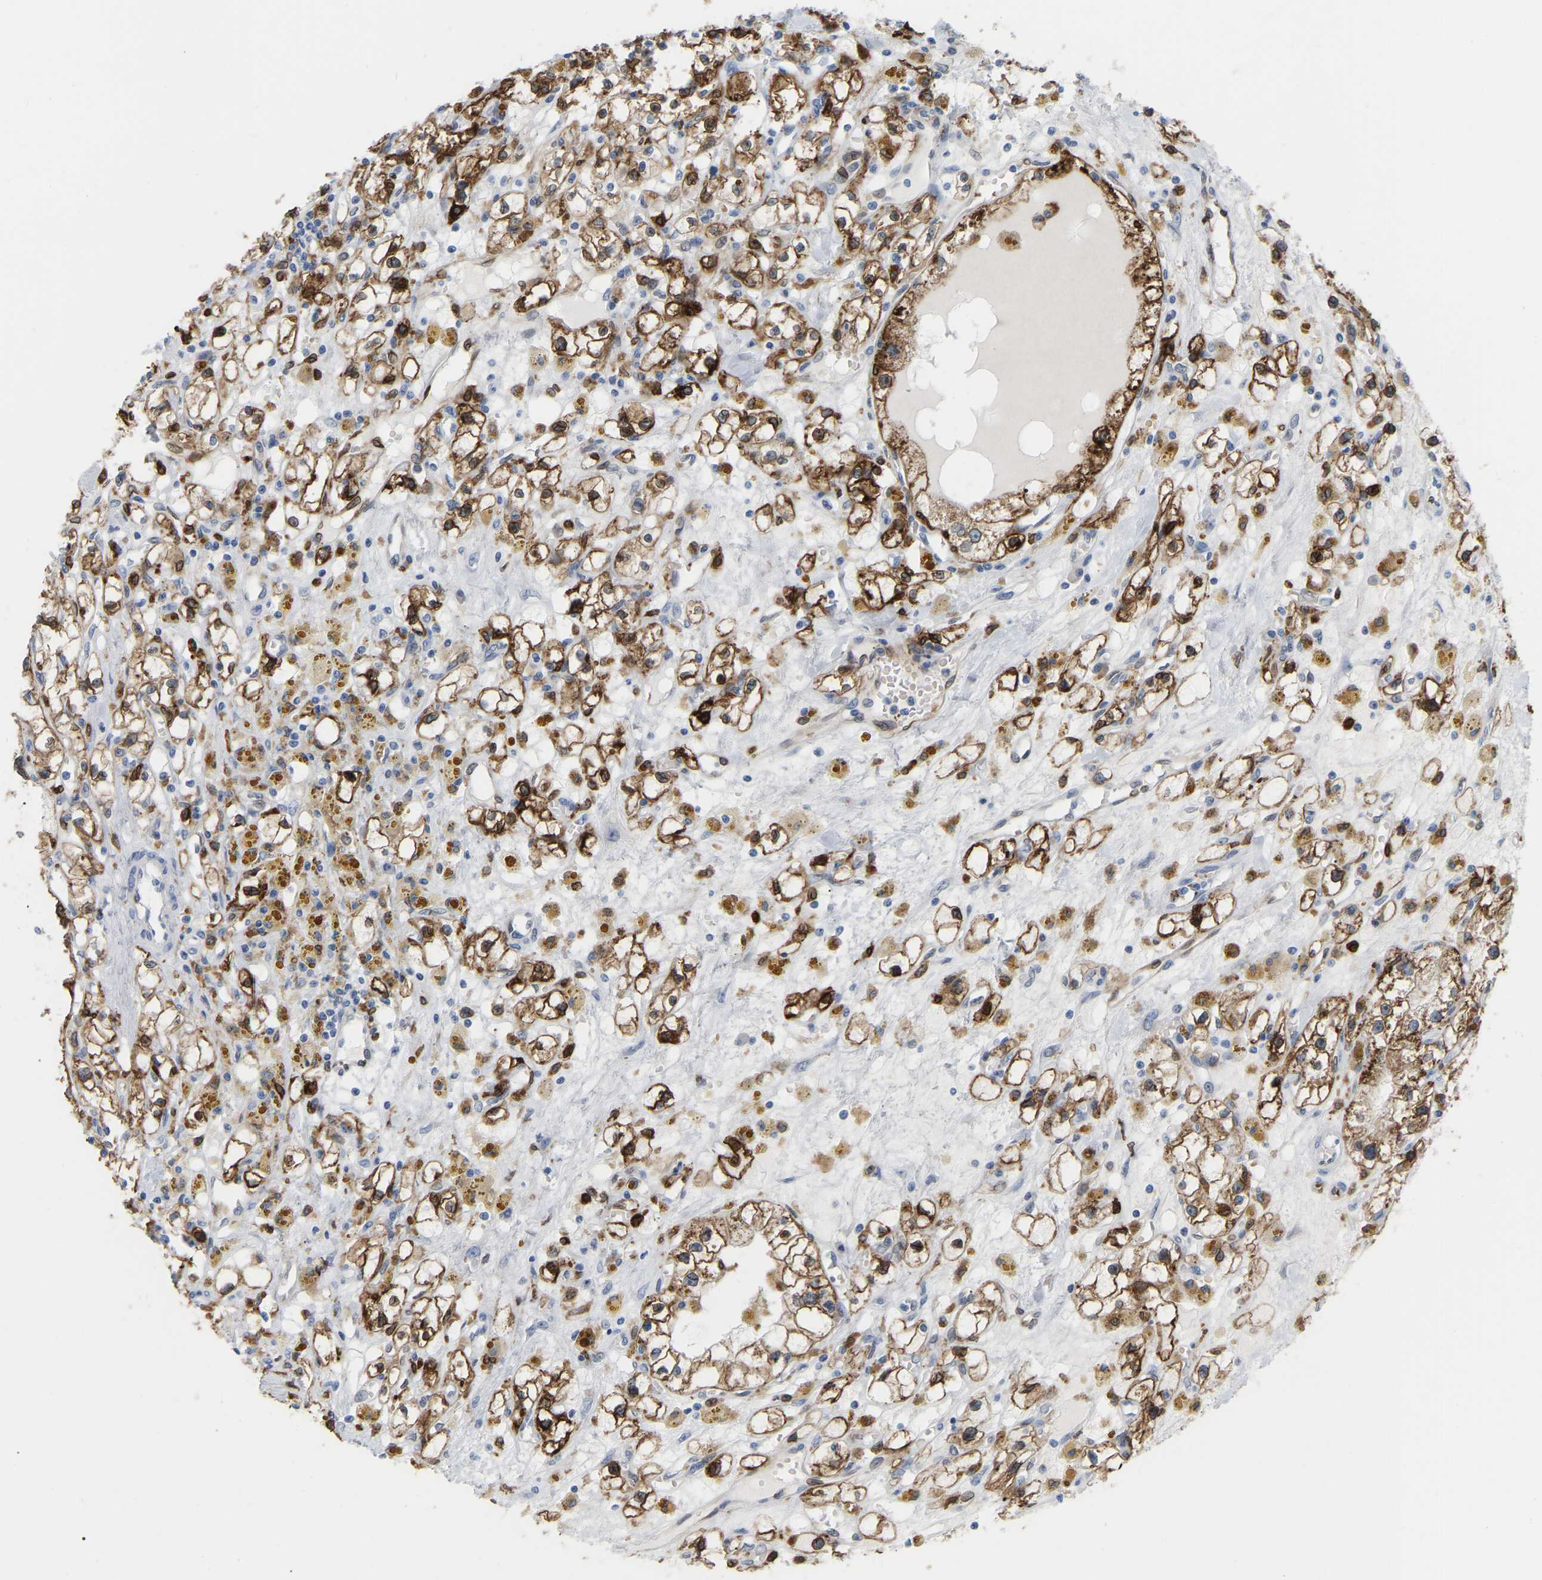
{"staining": {"intensity": "moderate", "quantity": ">75%", "location": "cytoplasmic/membranous"}, "tissue": "renal cancer", "cell_type": "Tumor cells", "image_type": "cancer", "snomed": [{"axis": "morphology", "description": "Adenocarcinoma, NOS"}, {"axis": "topography", "description": "Kidney"}], "caption": "High-power microscopy captured an IHC micrograph of adenocarcinoma (renal), revealing moderate cytoplasmic/membranous positivity in approximately >75% of tumor cells.", "gene": "PTGS1", "patient": {"sex": "male", "age": 56}}